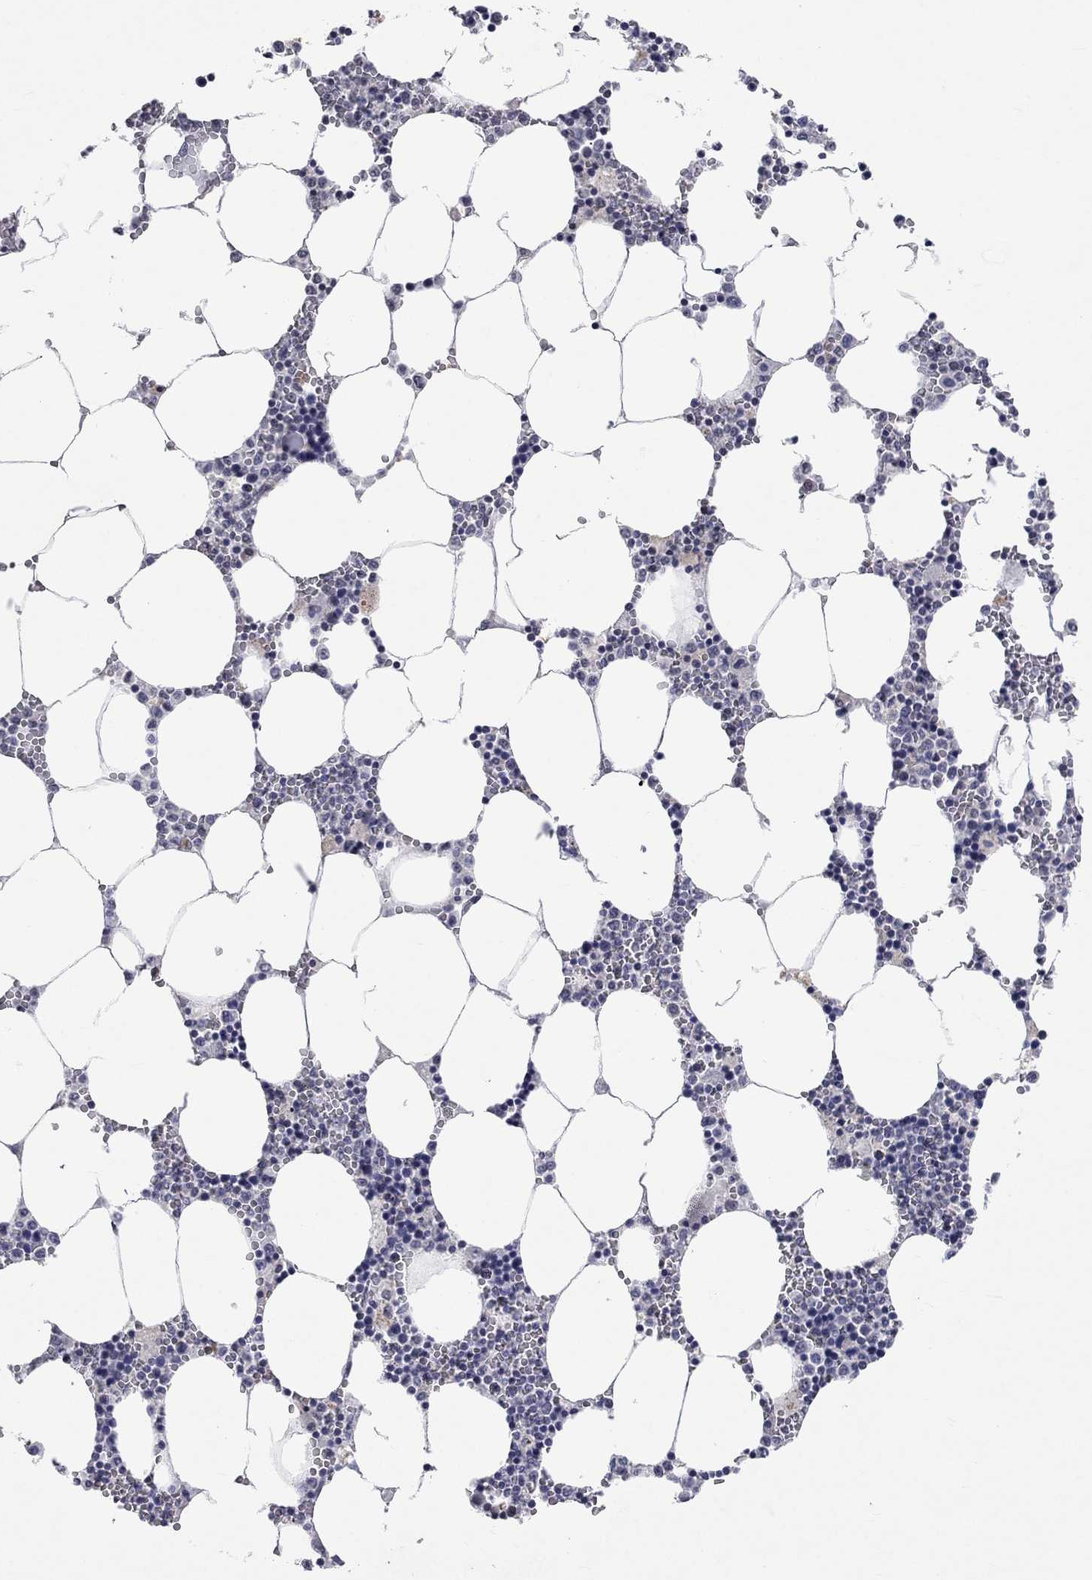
{"staining": {"intensity": "negative", "quantity": "none", "location": "none"}, "tissue": "bone marrow", "cell_type": "Hematopoietic cells", "image_type": "normal", "snomed": [{"axis": "morphology", "description": "Normal tissue, NOS"}, {"axis": "topography", "description": "Bone marrow"}], "caption": "An image of bone marrow stained for a protein shows no brown staining in hematopoietic cells.", "gene": "TMEM143", "patient": {"sex": "female", "age": 64}}